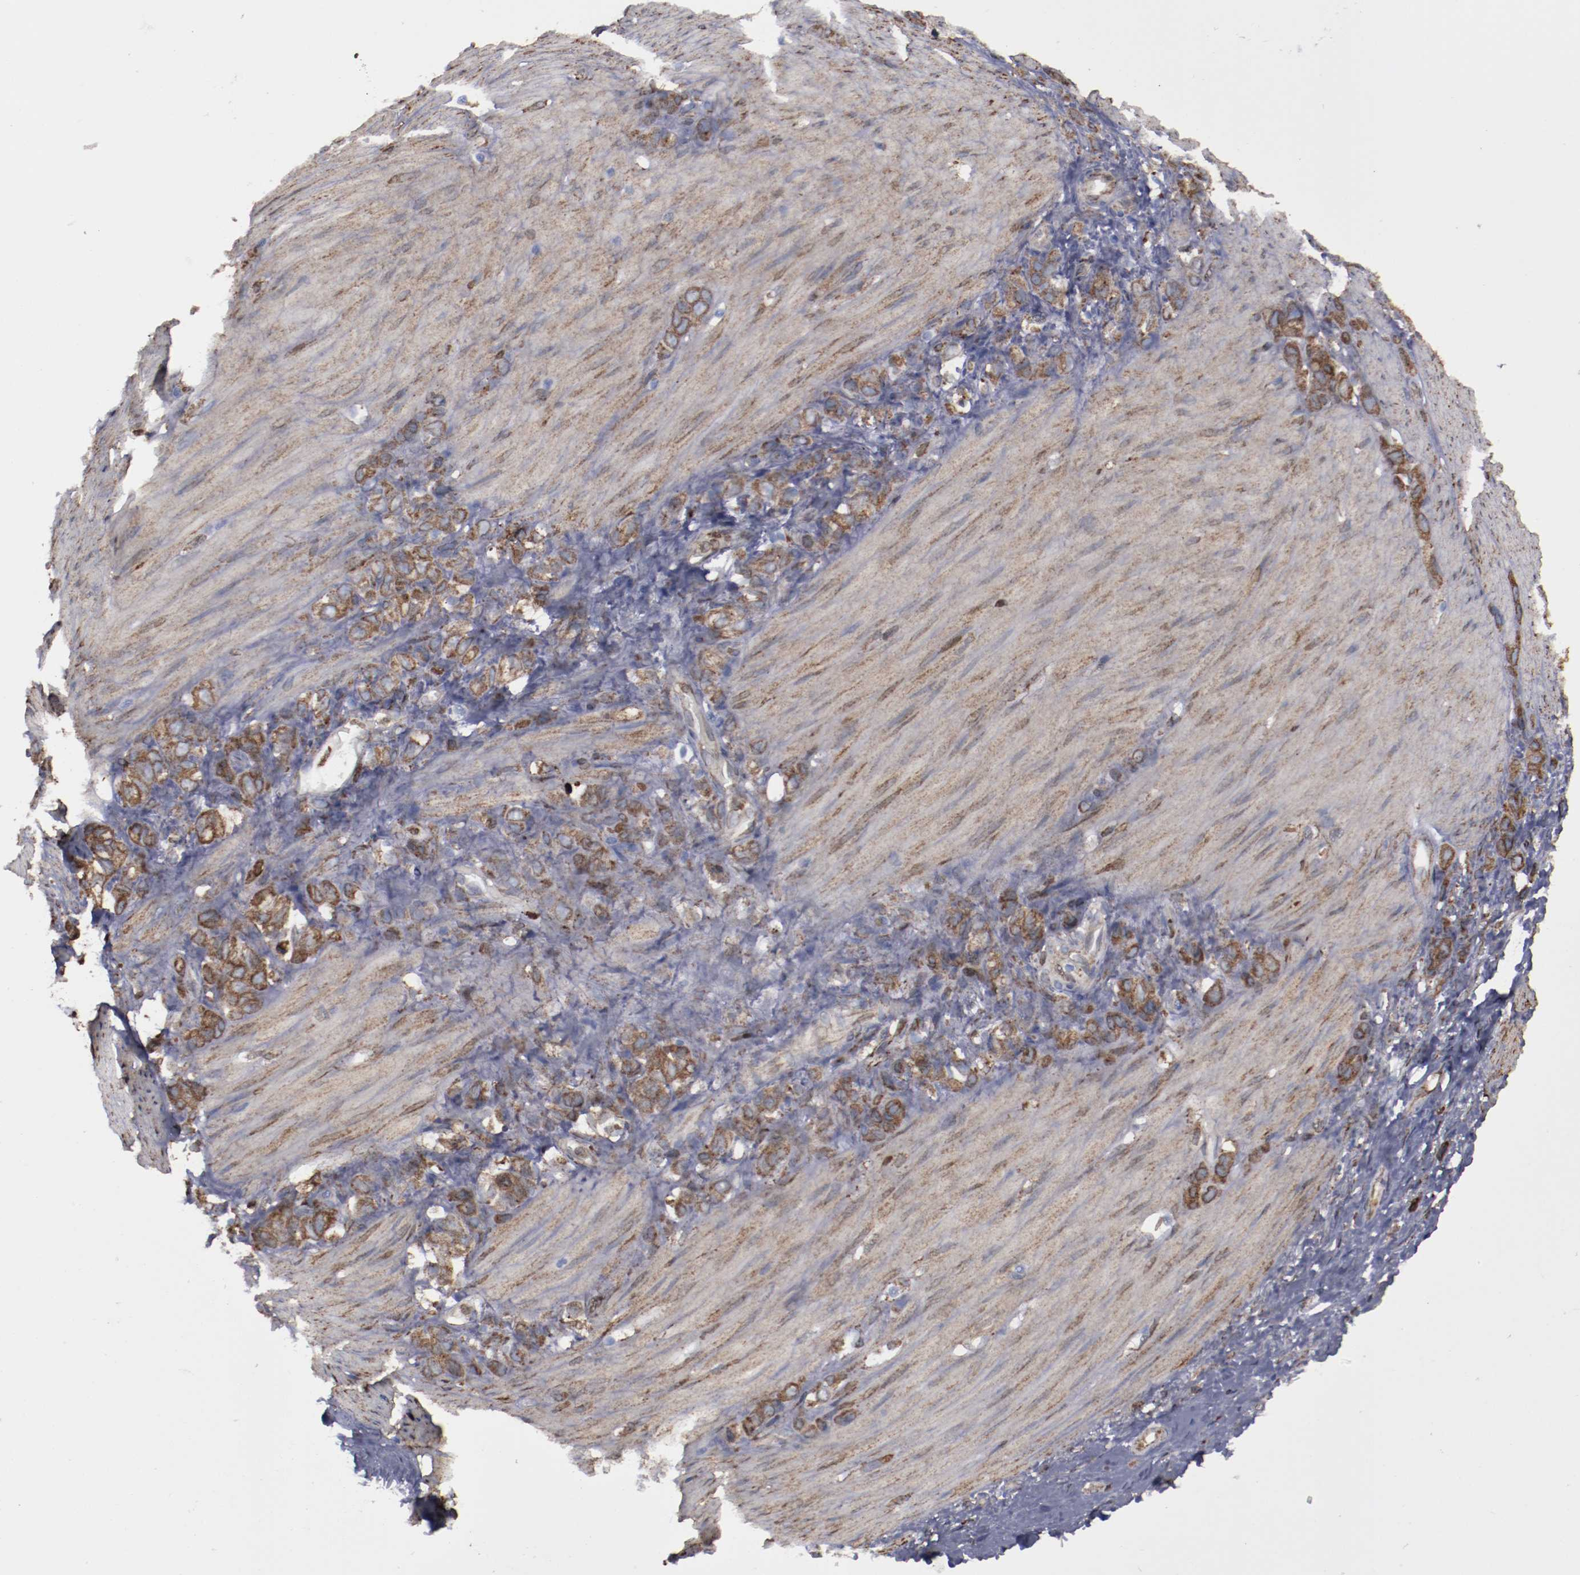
{"staining": {"intensity": "moderate", "quantity": ">75%", "location": "cytoplasmic/membranous"}, "tissue": "stomach cancer", "cell_type": "Tumor cells", "image_type": "cancer", "snomed": [{"axis": "morphology", "description": "Normal tissue, NOS"}, {"axis": "morphology", "description": "Adenocarcinoma, NOS"}, {"axis": "morphology", "description": "Adenocarcinoma, High grade"}, {"axis": "topography", "description": "Stomach, upper"}, {"axis": "topography", "description": "Stomach"}], "caption": "Immunohistochemistry histopathology image of neoplastic tissue: human adenocarcinoma (high-grade) (stomach) stained using immunohistochemistry demonstrates medium levels of moderate protein expression localized specifically in the cytoplasmic/membranous of tumor cells, appearing as a cytoplasmic/membranous brown color.", "gene": "ERLIN2", "patient": {"sex": "female", "age": 65}}